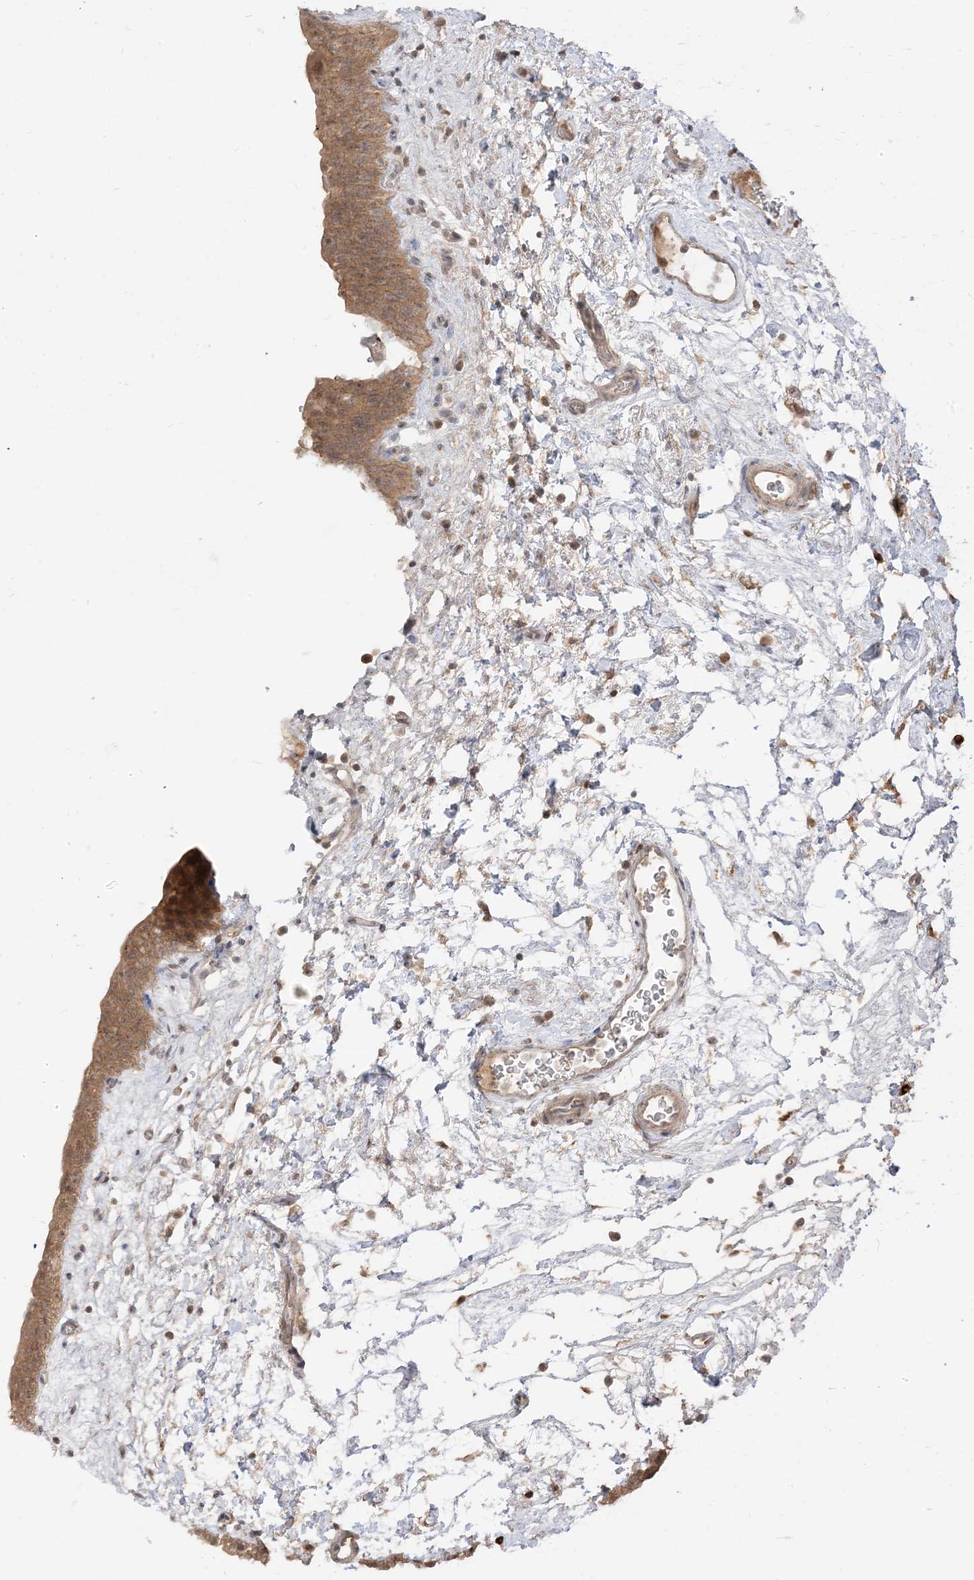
{"staining": {"intensity": "moderate", "quantity": ">75%", "location": "cytoplasmic/membranous,nuclear"}, "tissue": "urinary bladder", "cell_type": "Urothelial cells", "image_type": "normal", "snomed": [{"axis": "morphology", "description": "Normal tissue, NOS"}, {"axis": "topography", "description": "Urinary bladder"}], "caption": "DAB (3,3'-diaminobenzidine) immunohistochemical staining of normal urinary bladder reveals moderate cytoplasmic/membranous,nuclear protein expression in about >75% of urothelial cells.", "gene": "TBCC", "patient": {"sex": "male", "age": 83}}